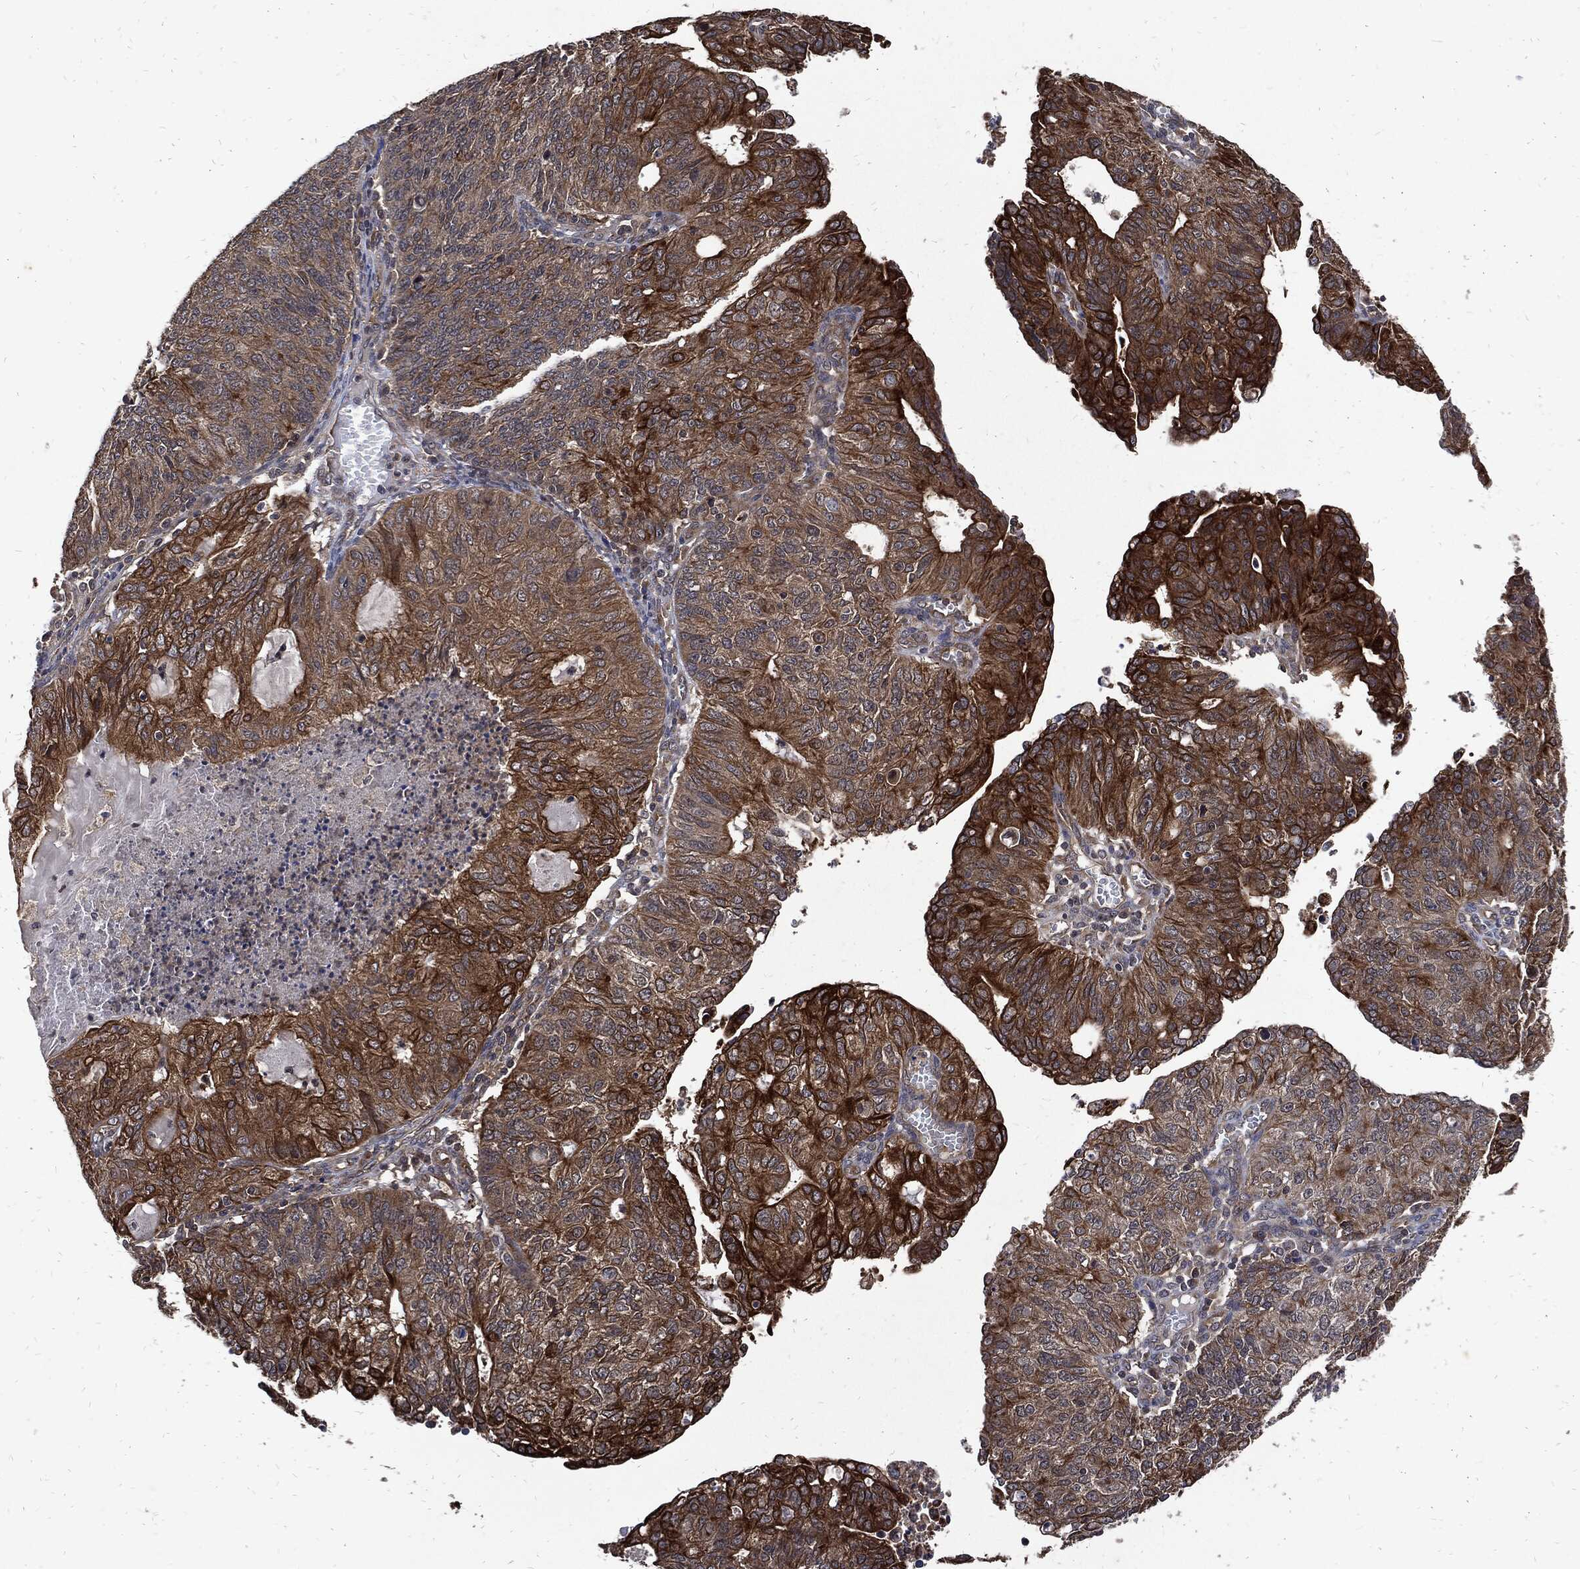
{"staining": {"intensity": "strong", "quantity": "25%-75%", "location": "cytoplasmic/membranous"}, "tissue": "endometrial cancer", "cell_type": "Tumor cells", "image_type": "cancer", "snomed": [{"axis": "morphology", "description": "Adenocarcinoma, NOS"}, {"axis": "topography", "description": "Endometrium"}], "caption": "Brown immunohistochemical staining in endometrial cancer exhibits strong cytoplasmic/membranous positivity in approximately 25%-75% of tumor cells. The staining was performed using DAB to visualize the protein expression in brown, while the nuclei were stained in blue with hematoxylin (Magnification: 20x).", "gene": "DCTN1", "patient": {"sex": "female", "age": 82}}